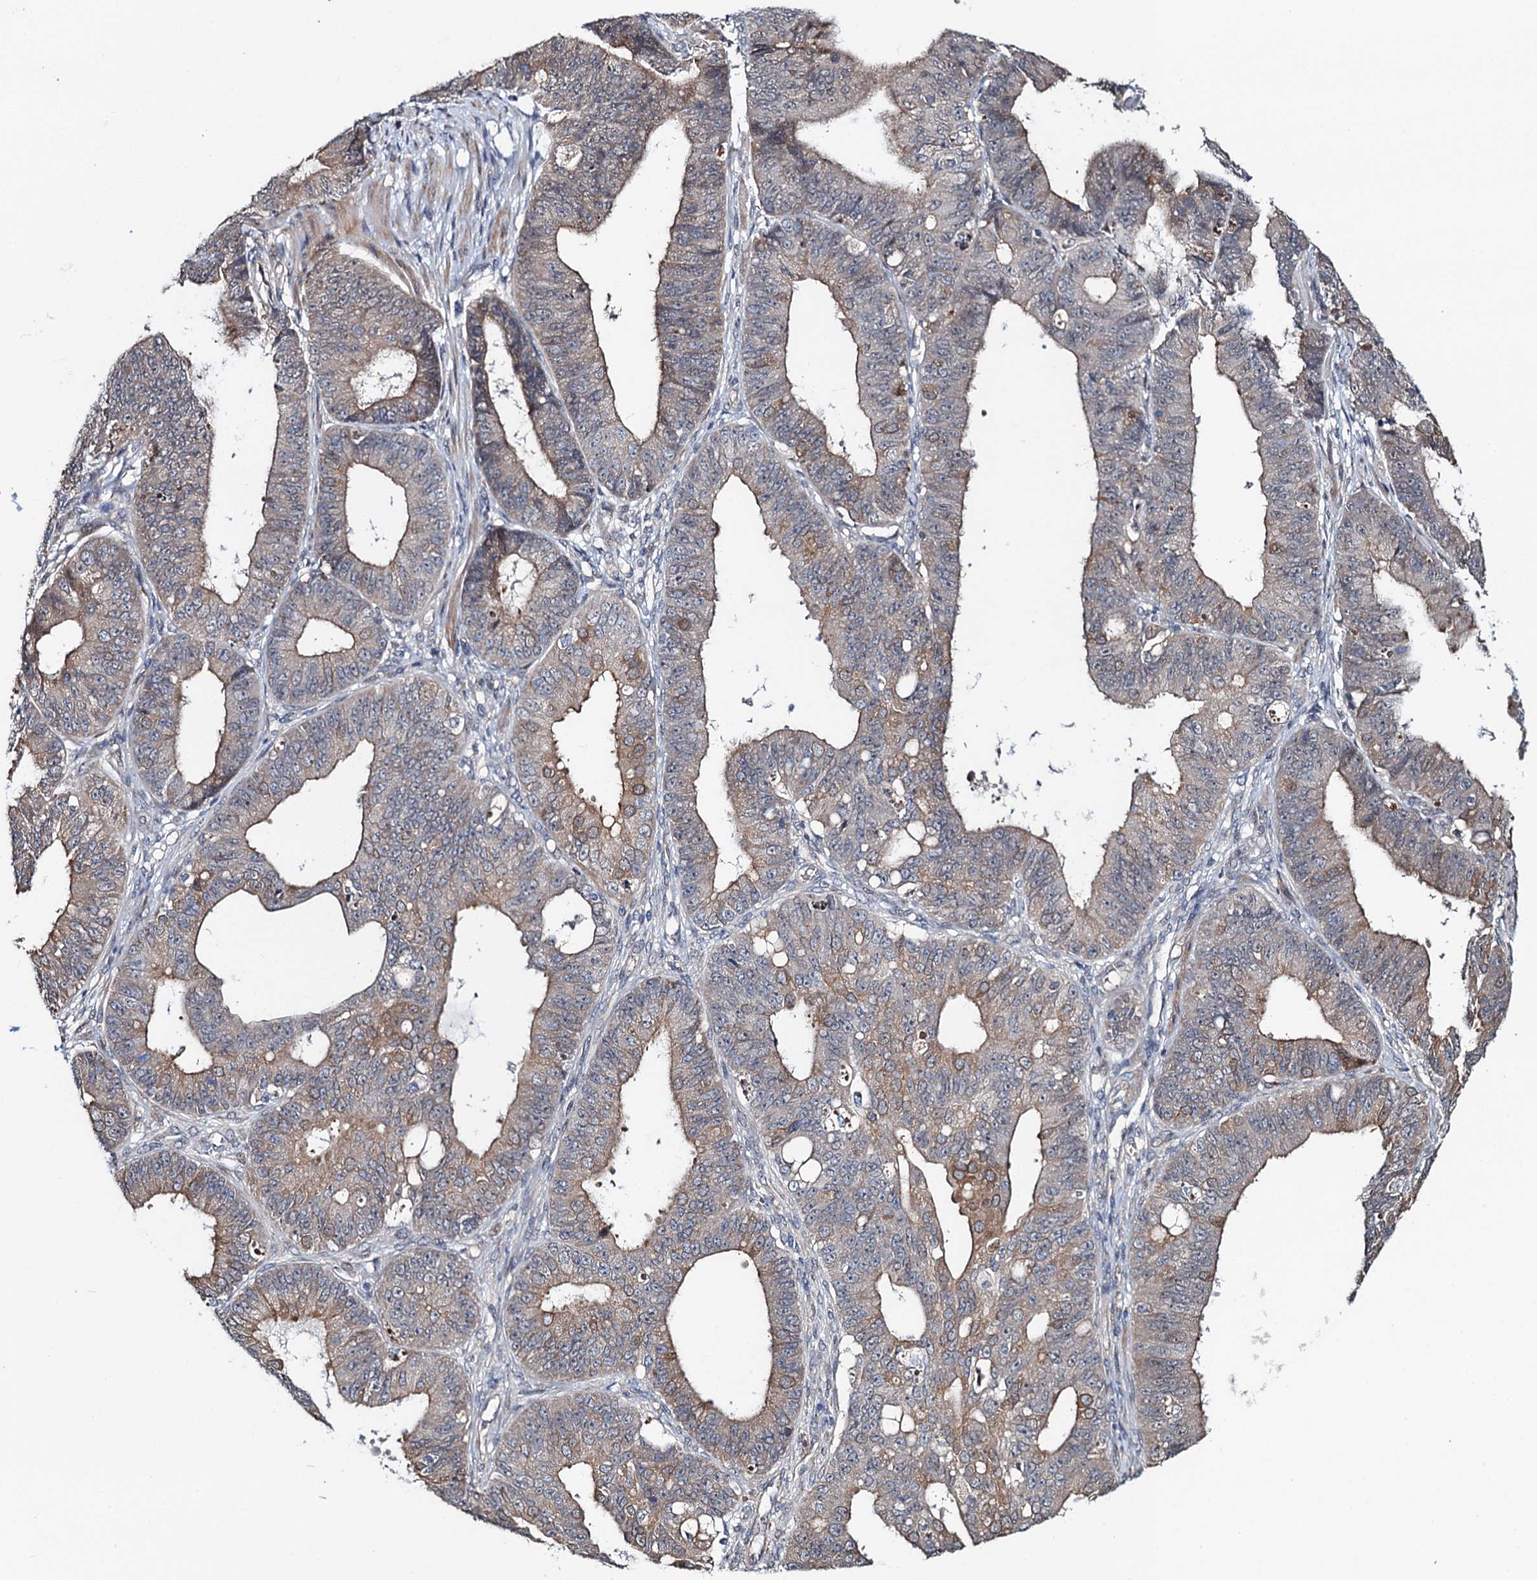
{"staining": {"intensity": "weak", "quantity": "25%-75%", "location": "cytoplasmic/membranous"}, "tissue": "ovarian cancer", "cell_type": "Tumor cells", "image_type": "cancer", "snomed": [{"axis": "morphology", "description": "Carcinoma, endometroid"}, {"axis": "topography", "description": "Appendix"}, {"axis": "topography", "description": "Ovary"}], "caption": "Immunohistochemical staining of human ovarian cancer shows weak cytoplasmic/membranous protein staining in about 25%-75% of tumor cells. (DAB IHC, brown staining for protein, blue staining for nuclei).", "gene": "EVX2", "patient": {"sex": "female", "age": 42}}